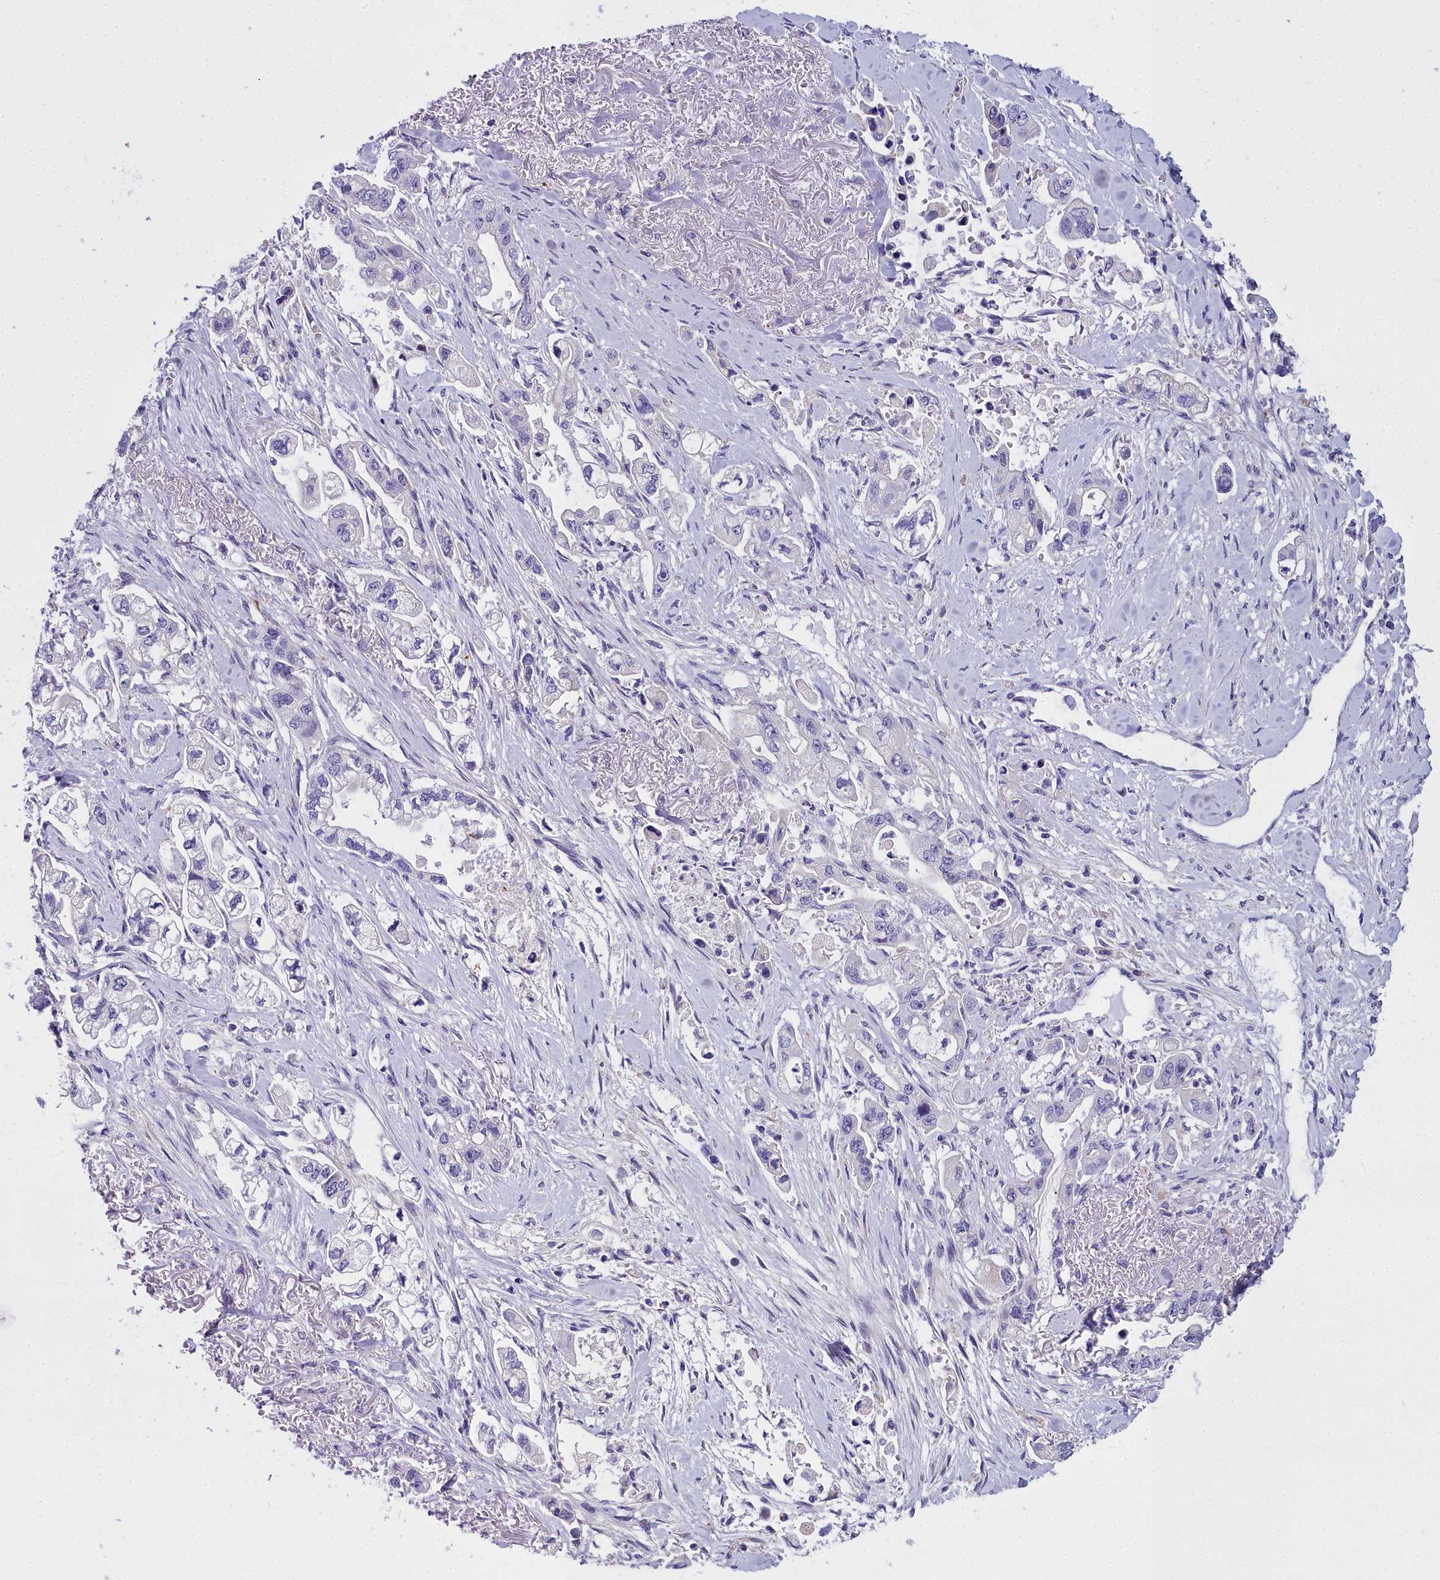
{"staining": {"intensity": "negative", "quantity": "none", "location": "none"}, "tissue": "stomach cancer", "cell_type": "Tumor cells", "image_type": "cancer", "snomed": [{"axis": "morphology", "description": "Adenocarcinoma, NOS"}, {"axis": "topography", "description": "Stomach"}], "caption": "IHC micrograph of stomach cancer stained for a protein (brown), which exhibits no expression in tumor cells. (Immunohistochemistry (ihc), brightfield microscopy, high magnification).", "gene": "TIMM22", "patient": {"sex": "male", "age": 62}}